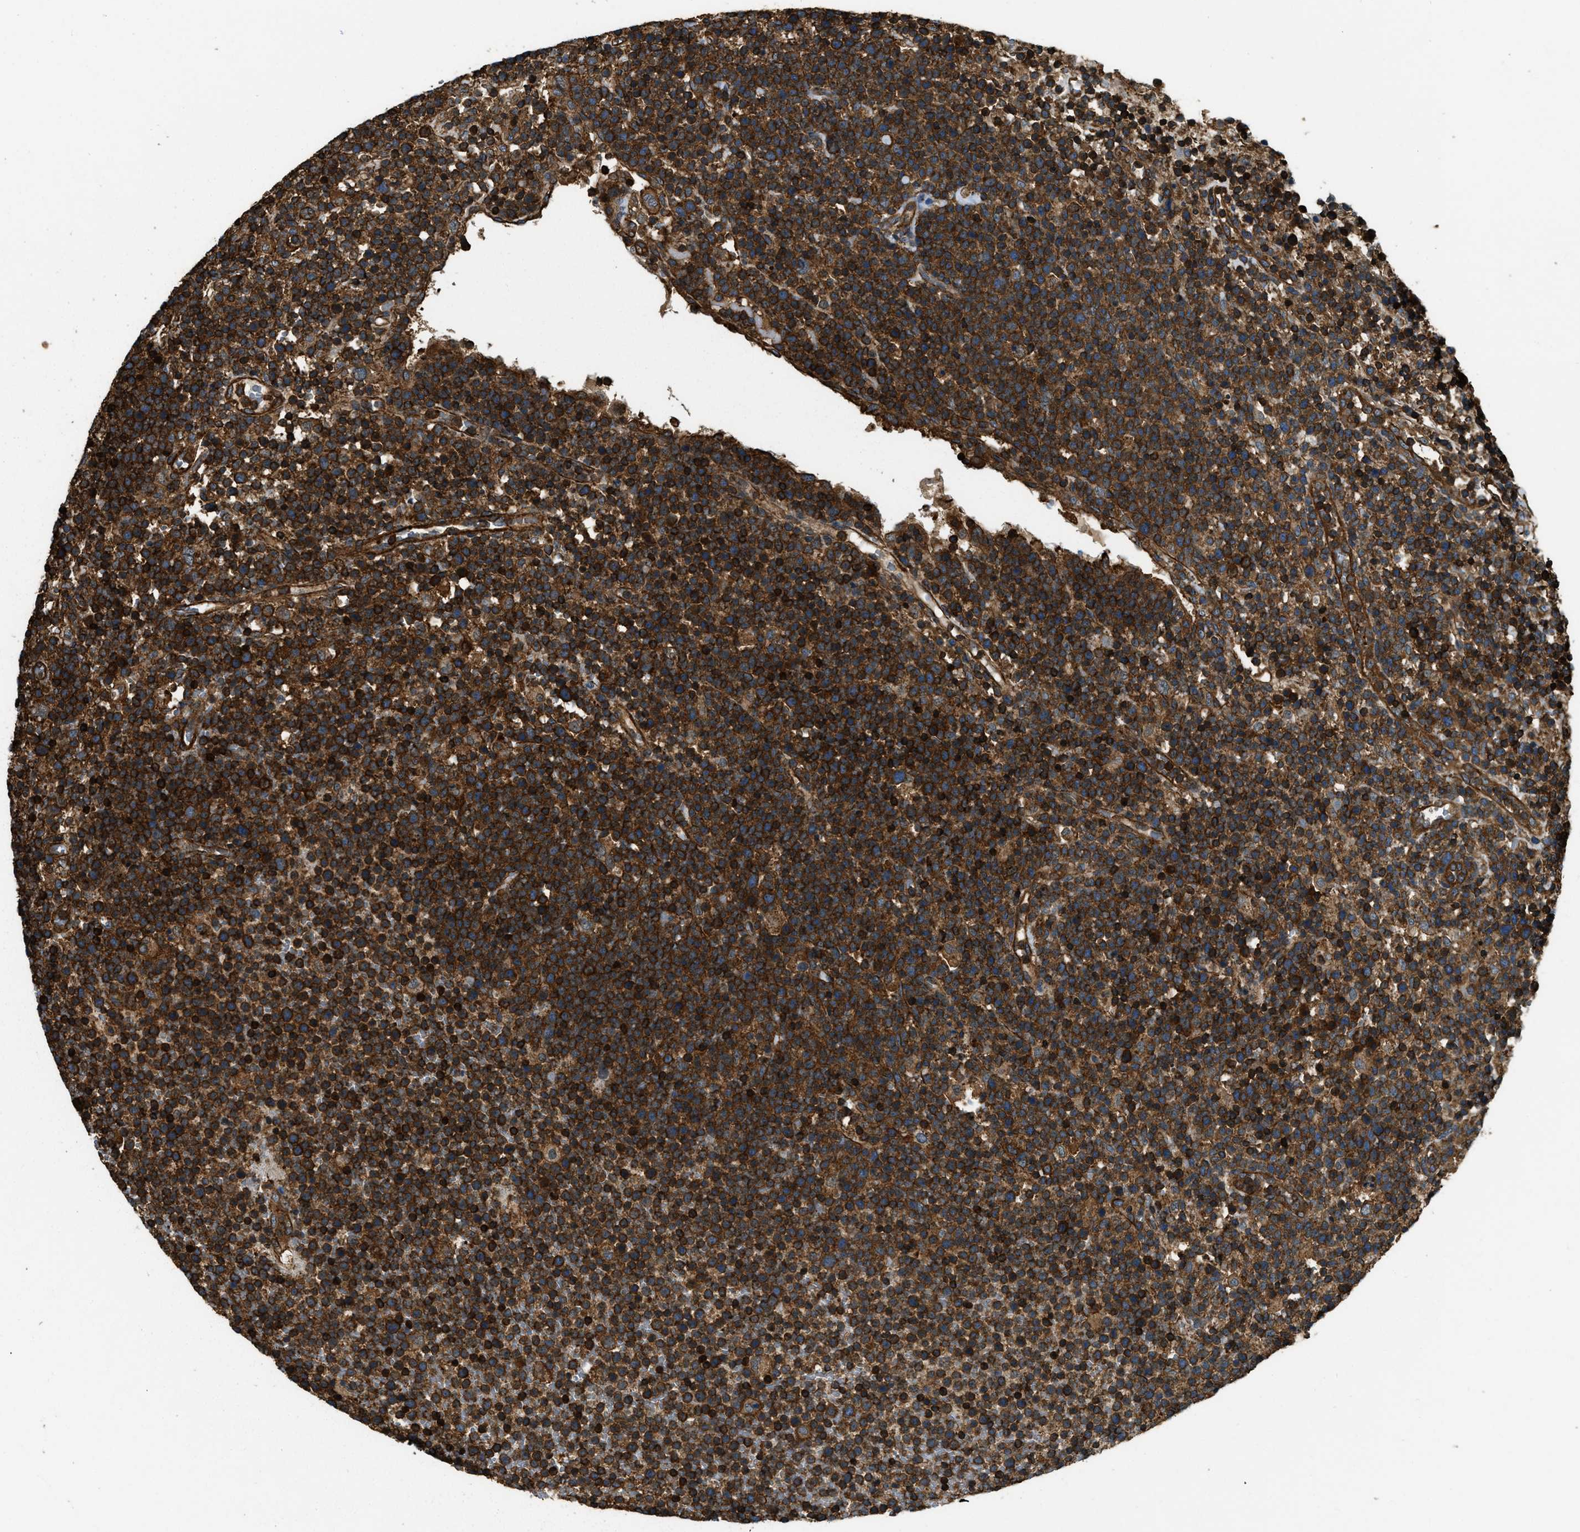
{"staining": {"intensity": "strong", "quantity": ">75%", "location": "cytoplasmic/membranous"}, "tissue": "lymphoma", "cell_type": "Tumor cells", "image_type": "cancer", "snomed": [{"axis": "morphology", "description": "Malignant lymphoma, non-Hodgkin's type, High grade"}, {"axis": "topography", "description": "Lymph node"}], "caption": "This photomicrograph shows immunohistochemistry (IHC) staining of lymphoma, with high strong cytoplasmic/membranous staining in approximately >75% of tumor cells.", "gene": "YARS1", "patient": {"sex": "male", "age": 61}}